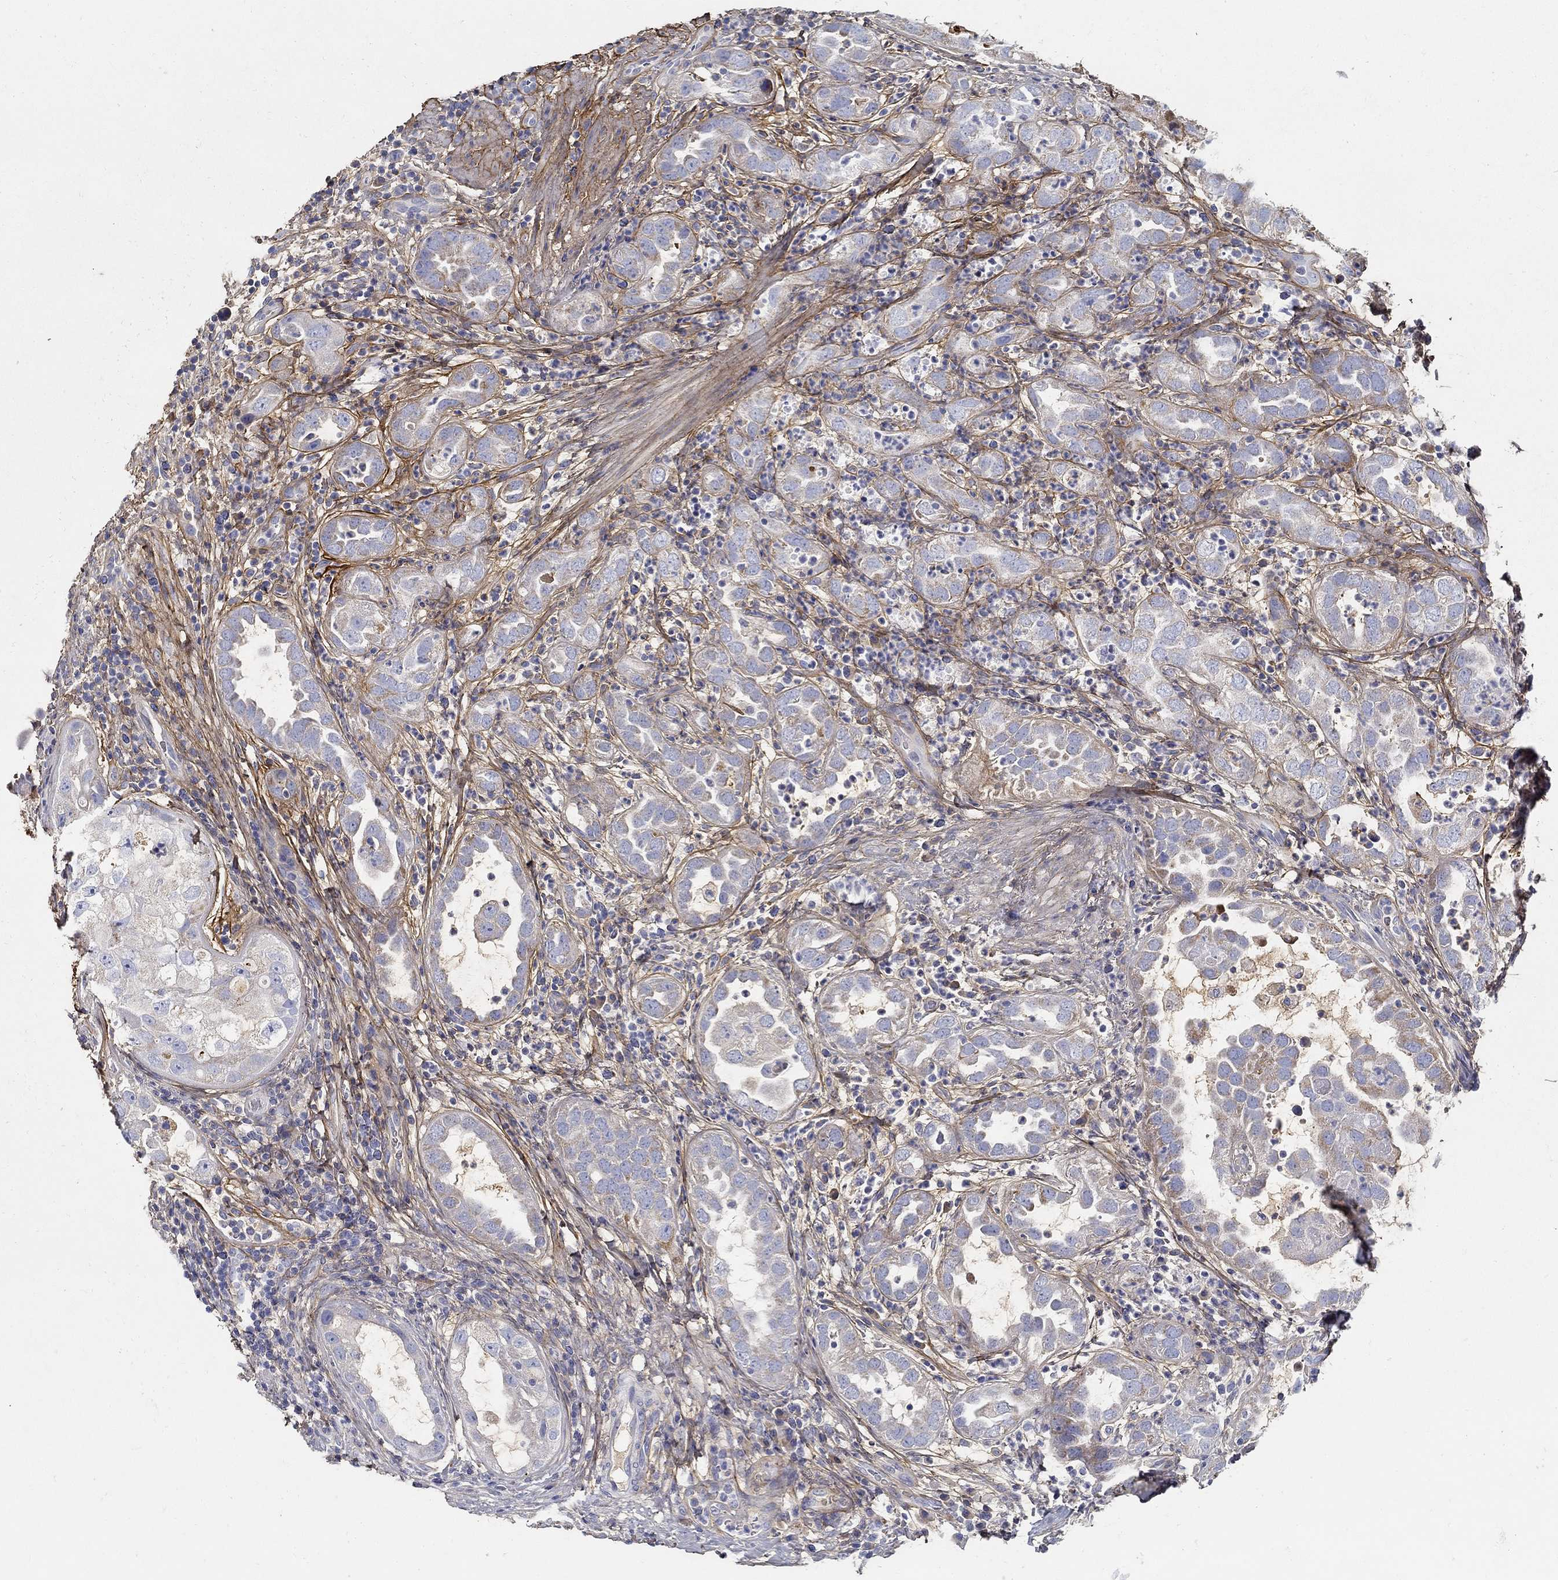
{"staining": {"intensity": "negative", "quantity": "none", "location": "none"}, "tissue": "urothelial cancer", "cell_type": "Tumor cells", "image_type": "cancer", "snomed": [{"axis": "morphology", "description": "Urothelial carcinoma, High grade"}, {"axis": "topography", "description": "Urinary bladder"}], "caption": "The image displays no significant staining in tumor cells of urothelial cancer. (Immunohistochemistry (ihc), brightfield microscopy, high magnification).", "gene": "TGFBI", "patient": {"sex": "female", "age": 41}}